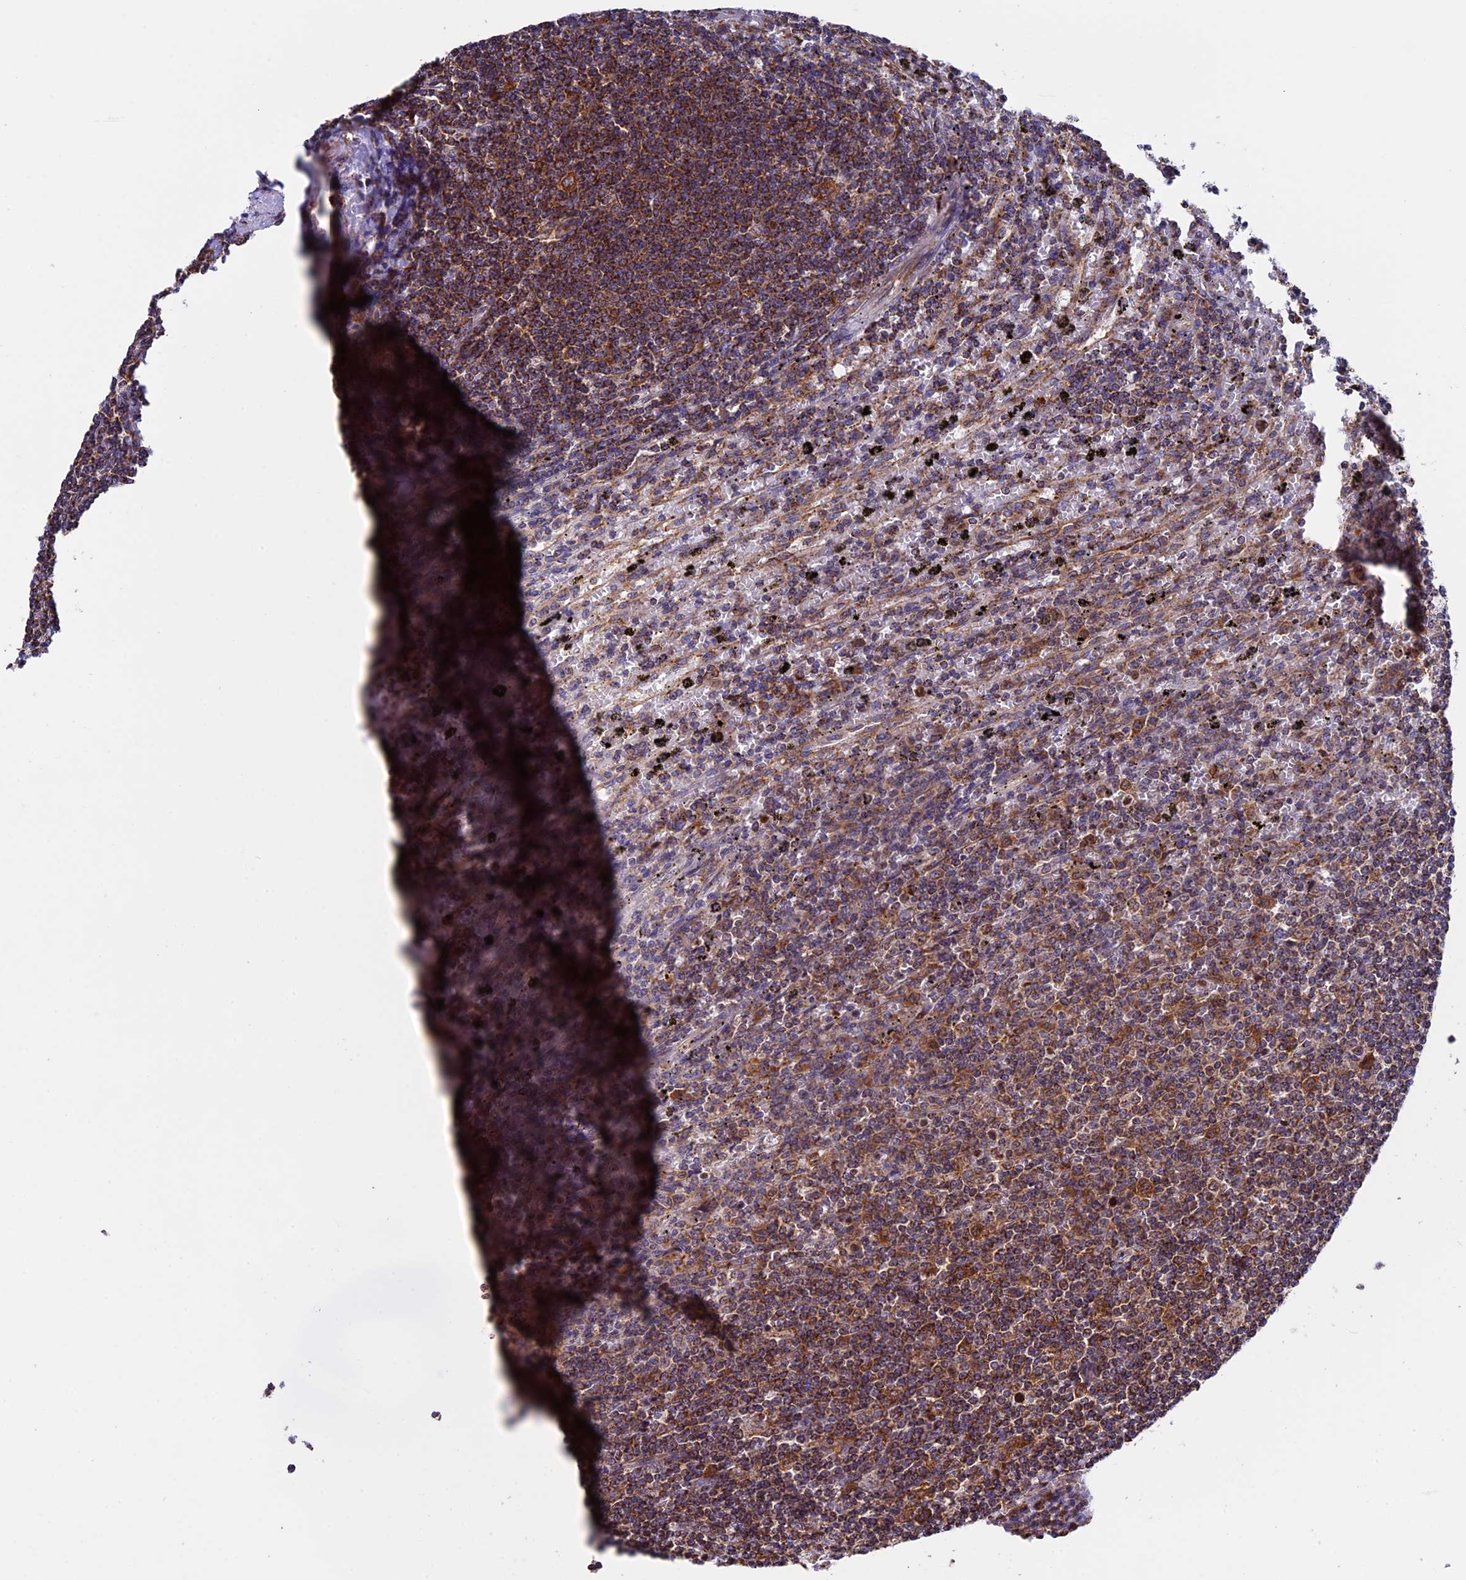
{"staining": {"intensity": "moderate", "quantity": ">75%", "location": "cytoplasmic/membranous"}, "tissue": "lymphoma", "cell_type": "Tumor cells", "image_type": "cancer", "snomed": [{"axis": "morphology", "description": "Malignant lymphoma, non-Hodgkin's type, Low grade"}, {"axis": "topography", "description": "Spleen"}], "caption": "Tumor cells display medium levels of moderate cytoplasmic/membranous staining in about >75% of cells in lymphoma.", "gene": "SLC9A5", "patient": {"sex": "male", "age": 76}}